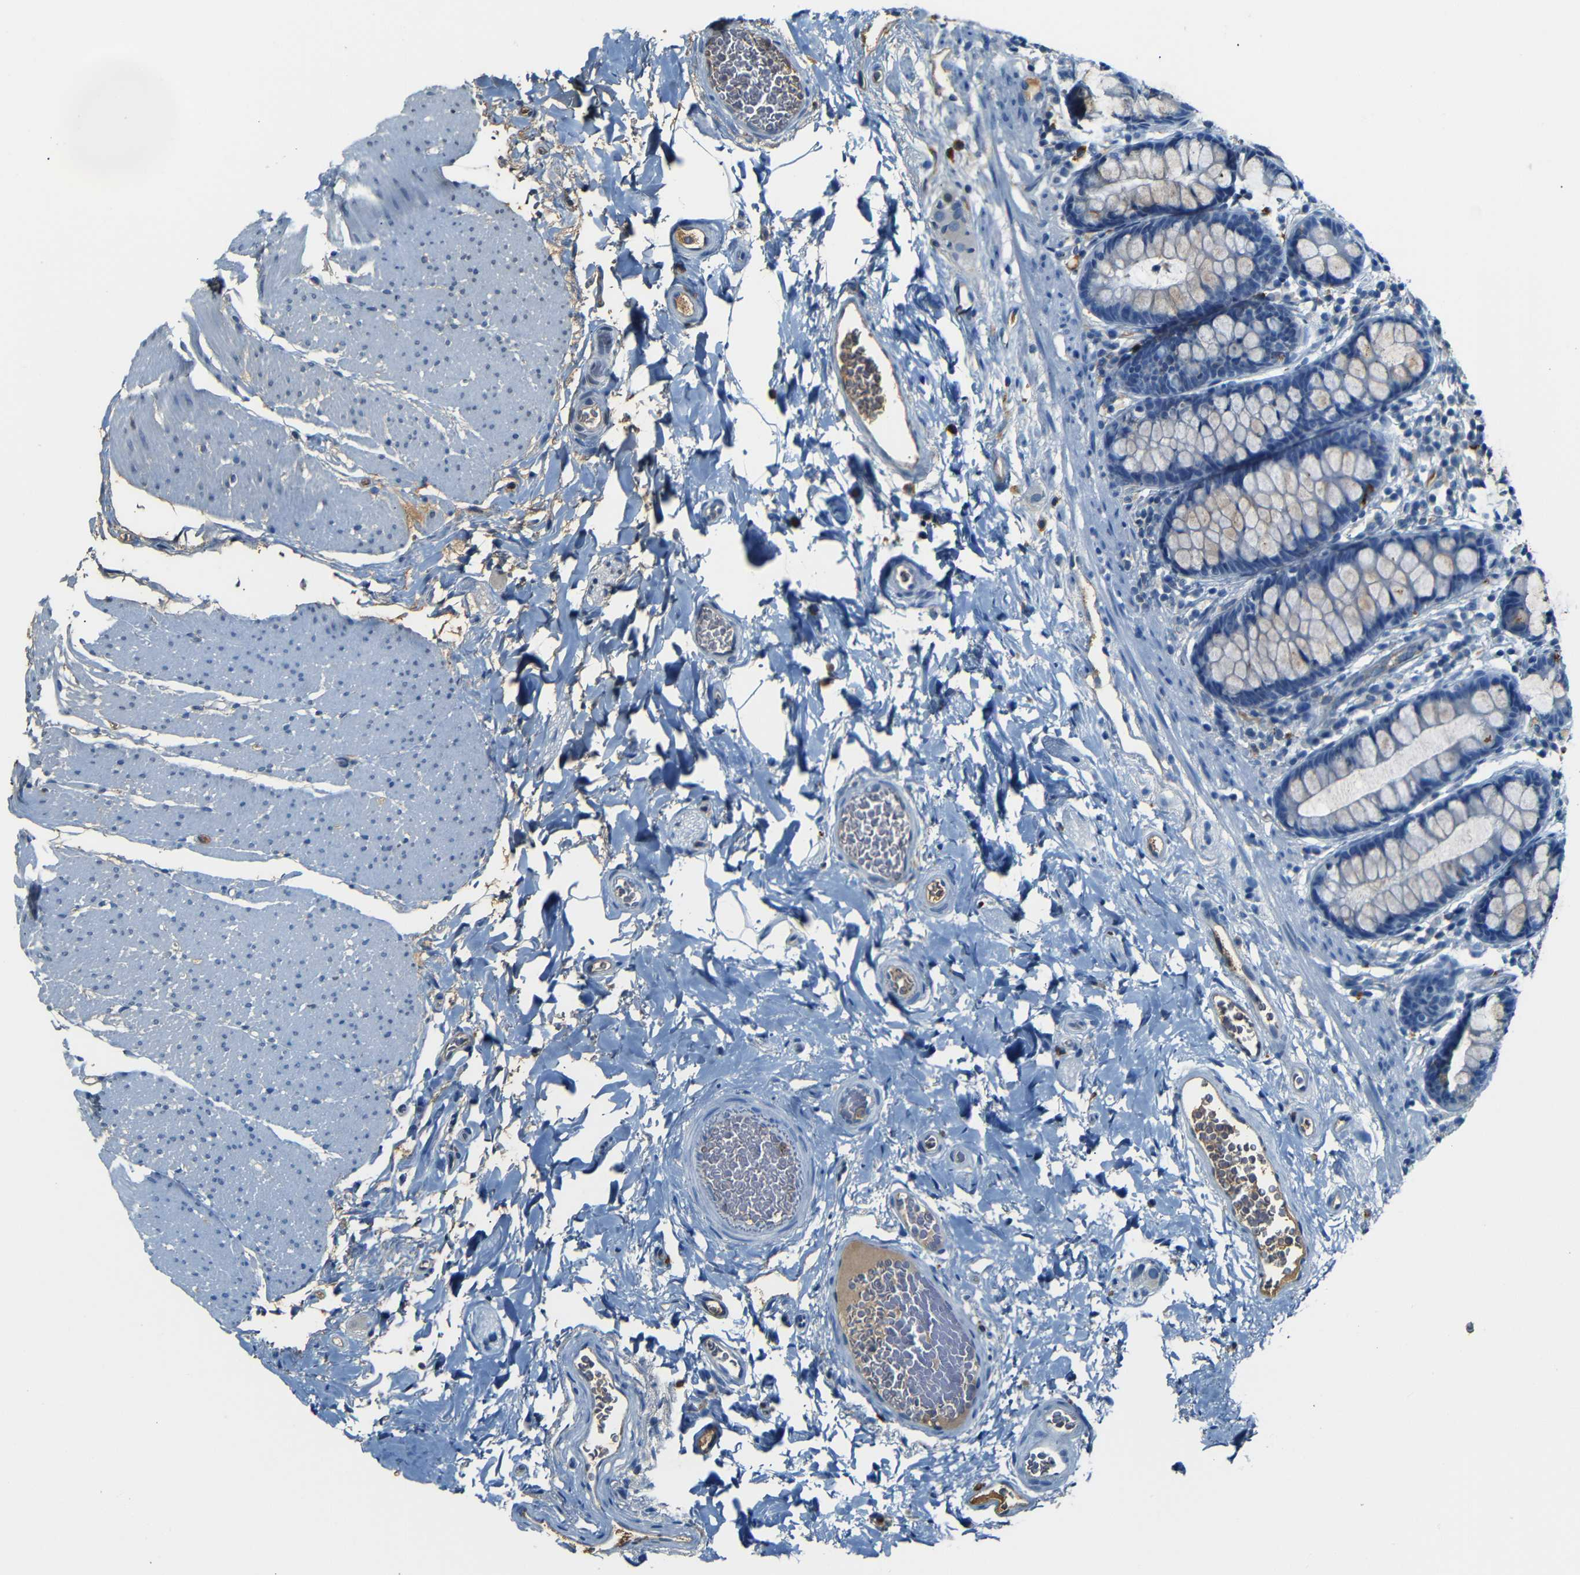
{"staining": {"intensity": "negative", "quantity": "none", "location": "none"}, "tissue": "colon", "cell_type": "Endothelial cells", "image_type": "normal", "snomed": [{"axis": "morphology", "description": "Normal tissue, NOS"}, {"axis": "topography", "description": "Colon"}], "caption": "A high-resolution micrograph shows IHC staining of unremarkable colon, which demonstrates no significant staining in endothelial cells.", "gene": "SERPINA1", "patient": {"sex": "female", "age": 80}}